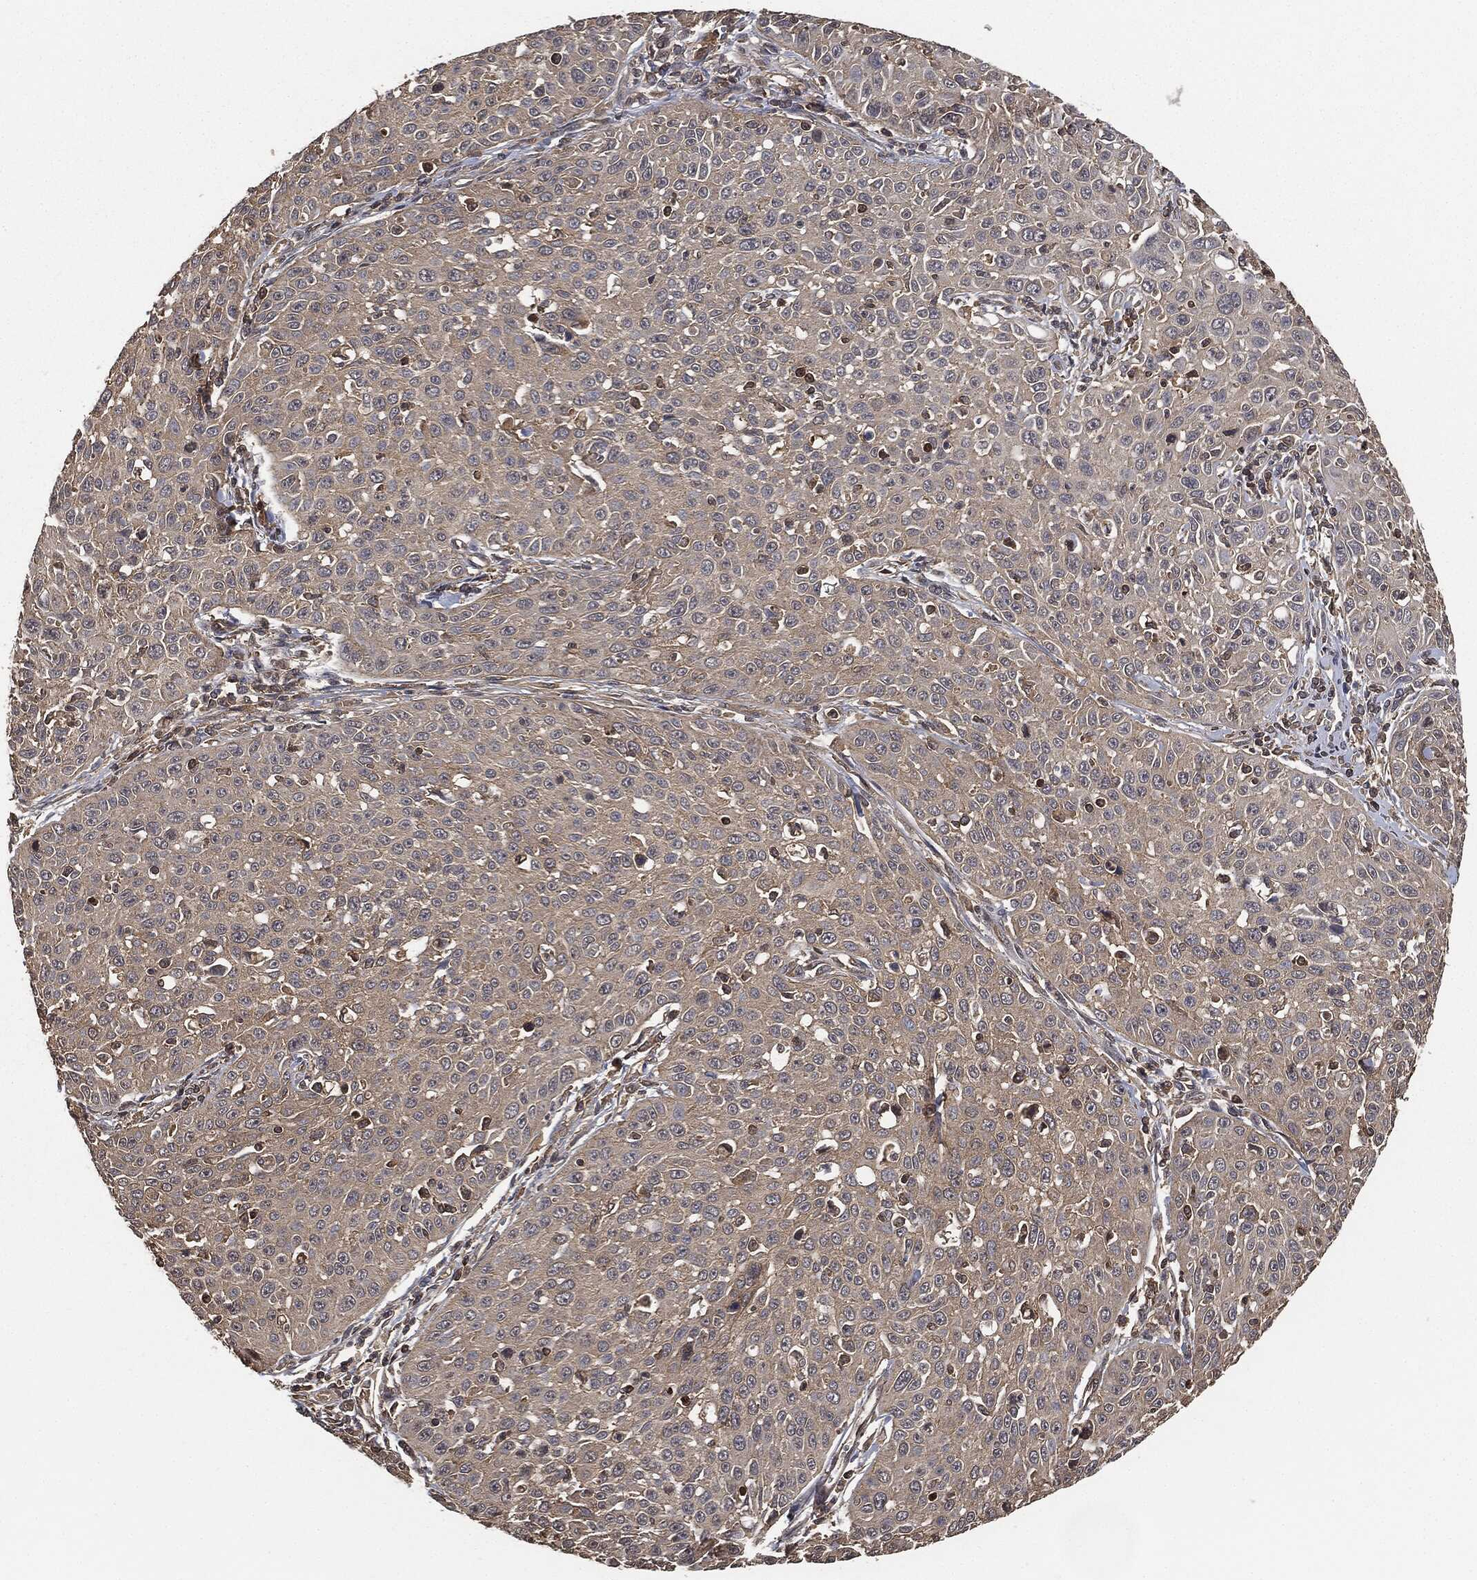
{"staining": {"intensity": "negative", "quantity": "none", "location": "none"}, "tissue": "cervical cancer", "cell_type": "Tumor cells", "image_type": "cancer", "snomed": [{"axis": "morphology", "description": "Squamous cell carcinoma, NOS"}, {"axis": "topography", "description": "Cervix"}], "caption": "A high-resolution histopathology image shows IHC staining of cervical cancer (squamous cell carcinoma), which demonstrates no significant staining in tumor cells.", "gene": "ERBIN", "patient": {"sex": "female", "age": 26}}